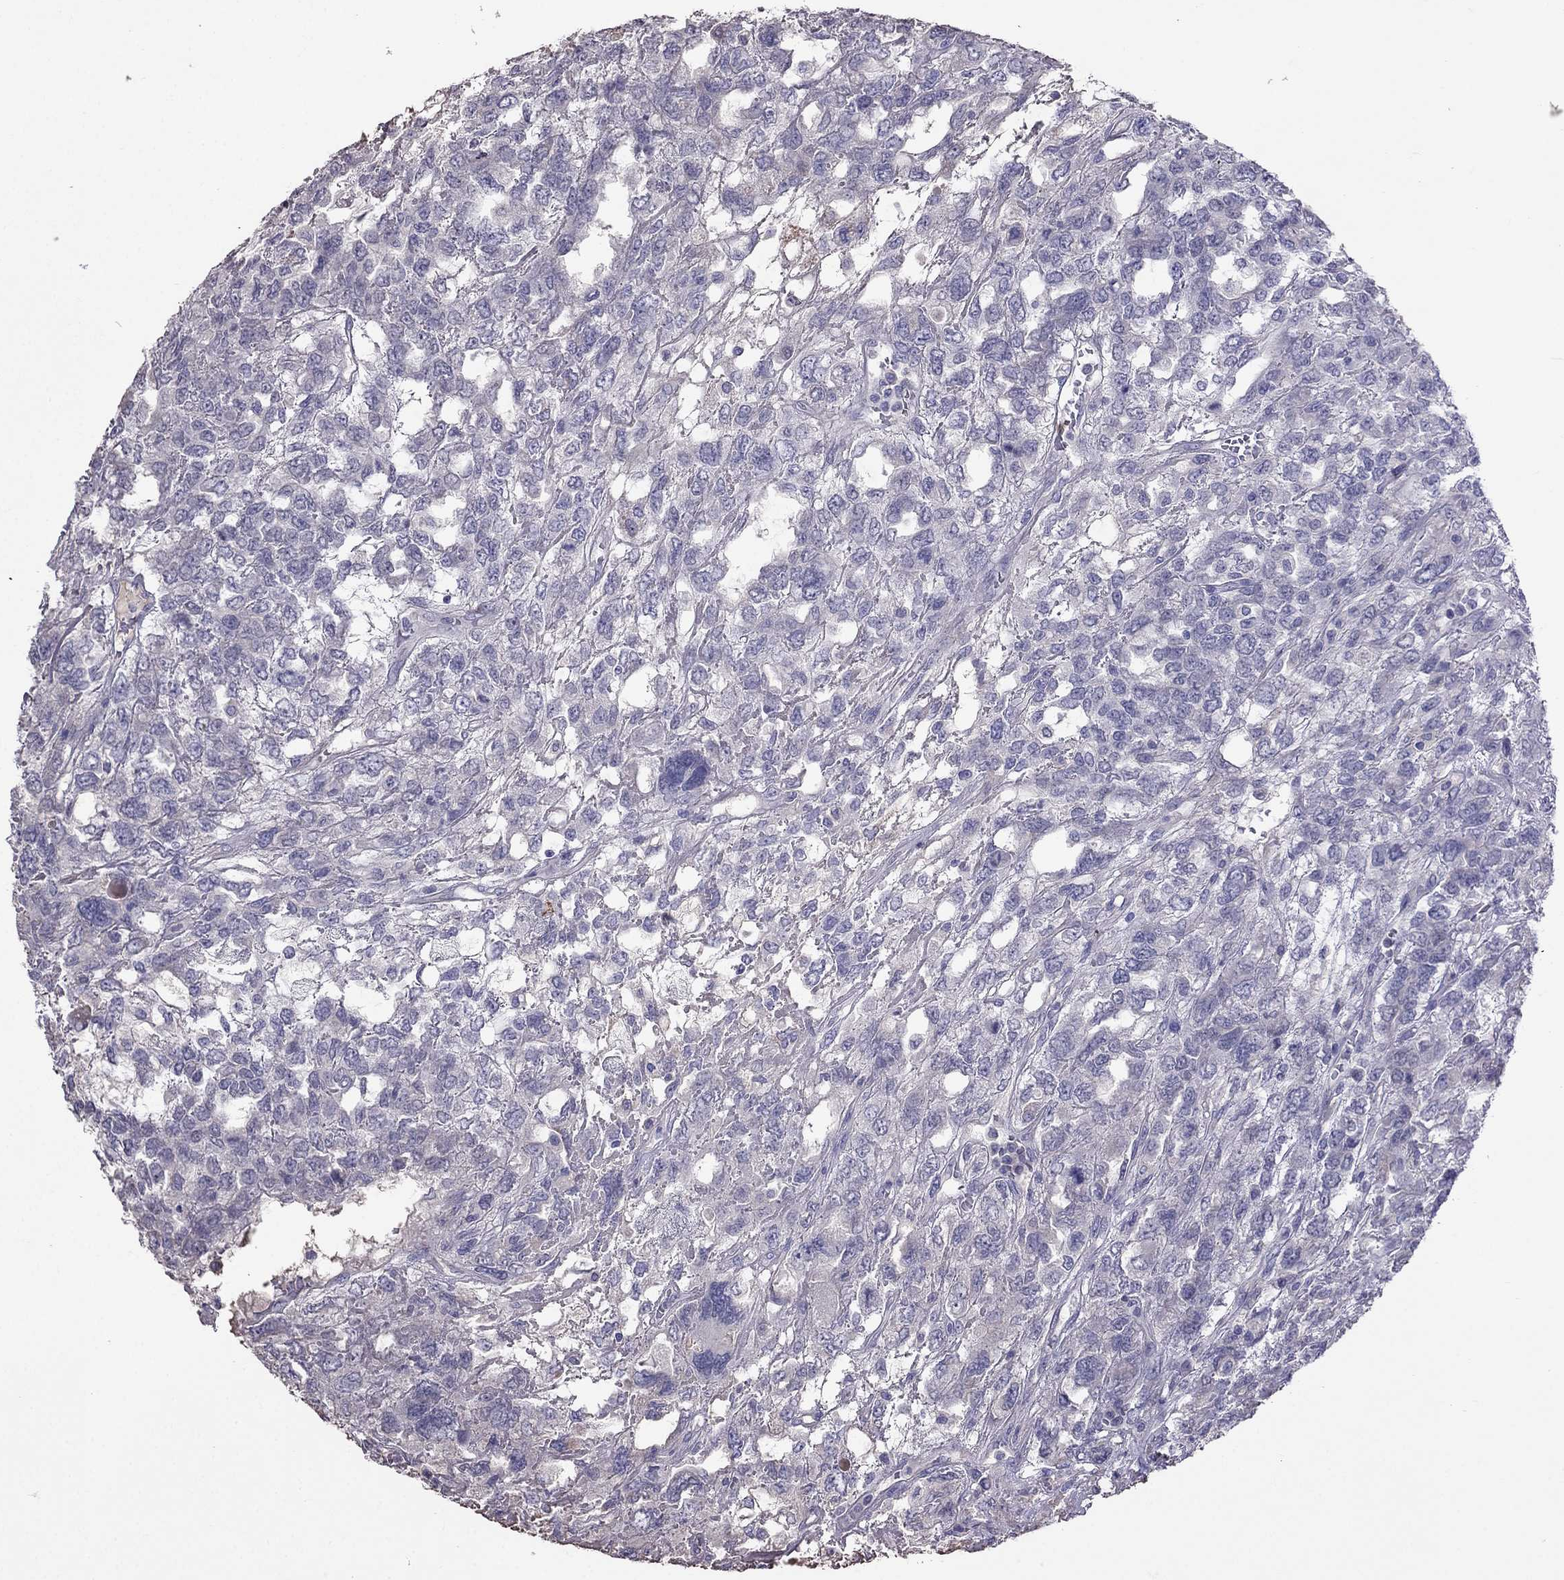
{"staining": {"intensity": "negative", "quantity": "none", "location": "none"}, "tissue": "testis cancer", "cell_type": "Tumor cells", "image_type": "cancer", "snomed": [{"axis": "morphology", "description": "Seminoma, NOS"}, {"axis": "topography", "description": "Testis"}], "caption": "High magnification brightfield microscopy of seminoma (testis) stained with DAB (brown) and counterstained with hematoxylin (blue): tumor cells show no significant positivity.", "gene": "TBC1D21", "patient": {"sex": "male", "age": 52}}